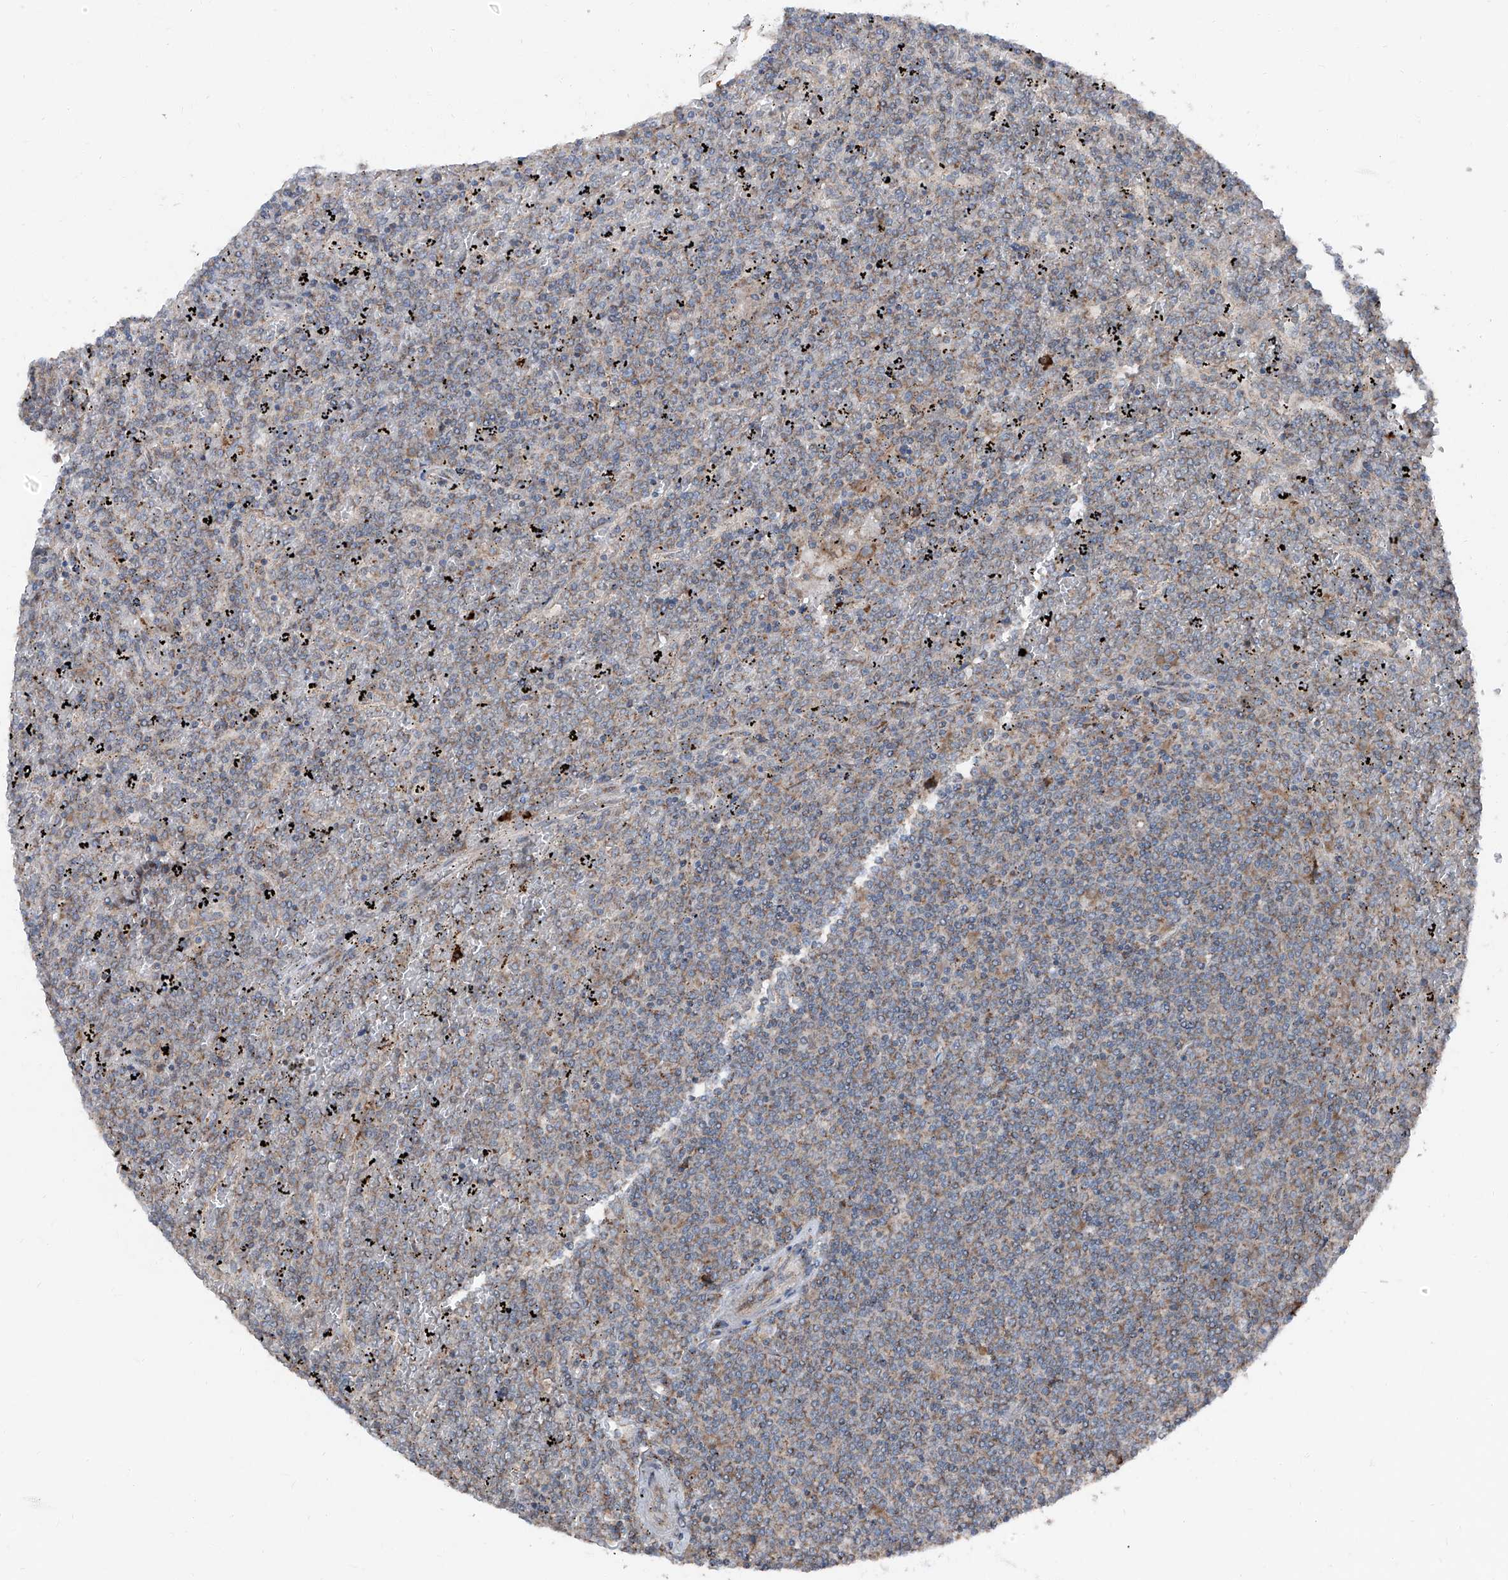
{"staining": {"intensity": "weak", "quantity": "<25%", "location": "cytoplasmic/membranous"}, "tissue": "lymphoma", "cell_type": "Tumor cells", "image_type": "cancer", "snomed": [{"axis": "morphology", "description": "Malignant lymphoma, non-Hodgkin's type, Low grade"}, {"axis": "topography", "description": "Spleen"}], "caption": "Immunohistochemistry histopathology image of human malignant lymphoma, non-Hodgkin's type (low-grade) stained for a protein (brown), which displays no positivity in tumor cells.", "gene": "LIMK1", "patient": {"sex": "female", "age": 19}}